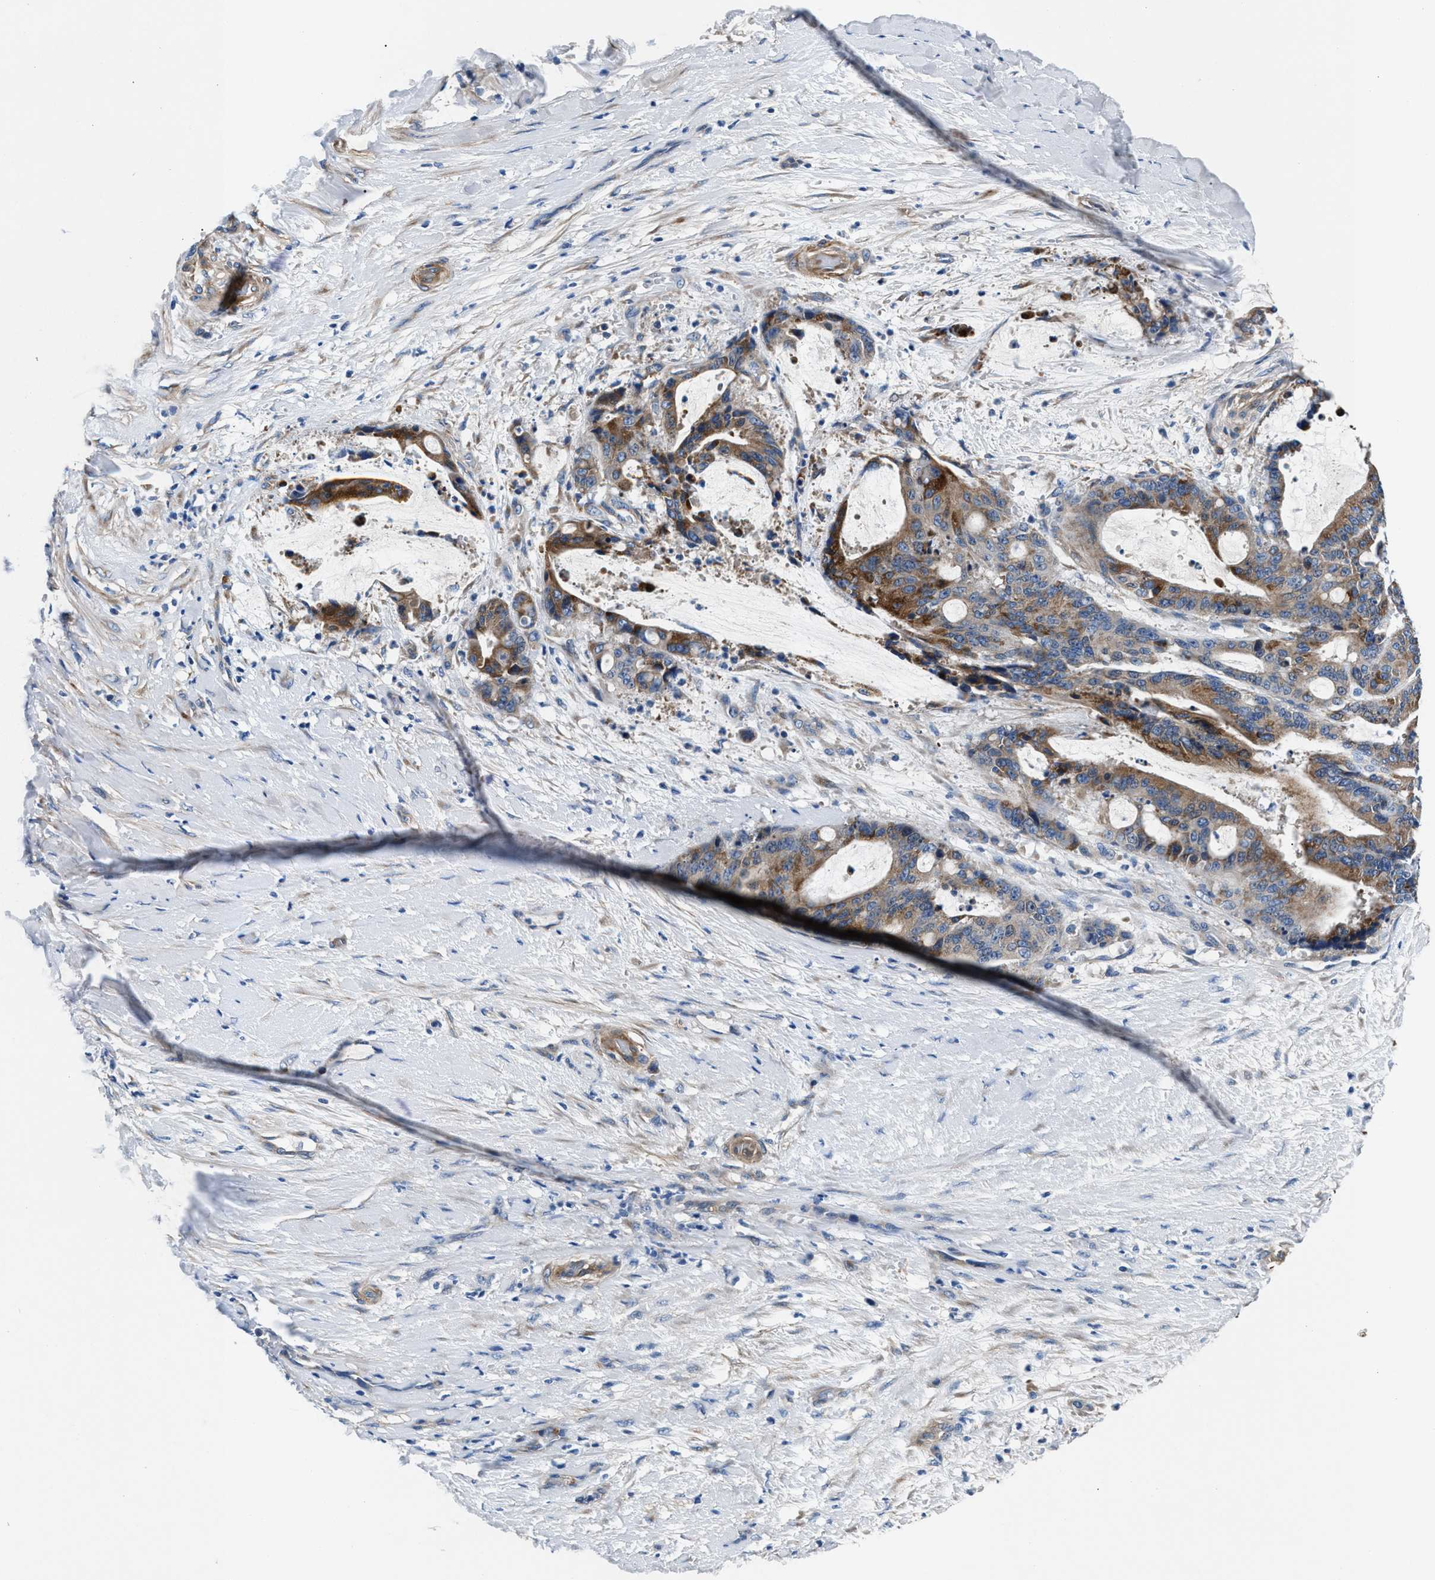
{"staining": {"intensity": "strong", "quantity": "25%-75%", "location": "cytoplasmic/membranous"}, "tissue": "liver cancer", "cell_type": "Tumor cells", "image_type": "cancer", "snomed": [{"axis": "morphology", "description": "Normal tissue, NOS"}, {"axis": "morphology", "description": "Cholangiocarcinoma"}, {"axis": "topography", "description": "Liver"}, {"axis": "topography", "description": "Peripheral nerve tissue"}], "caption": "Brown immunohistochemical staining in liver cholangiocarcinoma exhibits strong cytoplasmic/membranous positivity in about 25%-75% of tumor cells.", "gene": "CDRT4", "patient": {"sex": "female", "age": 73}}